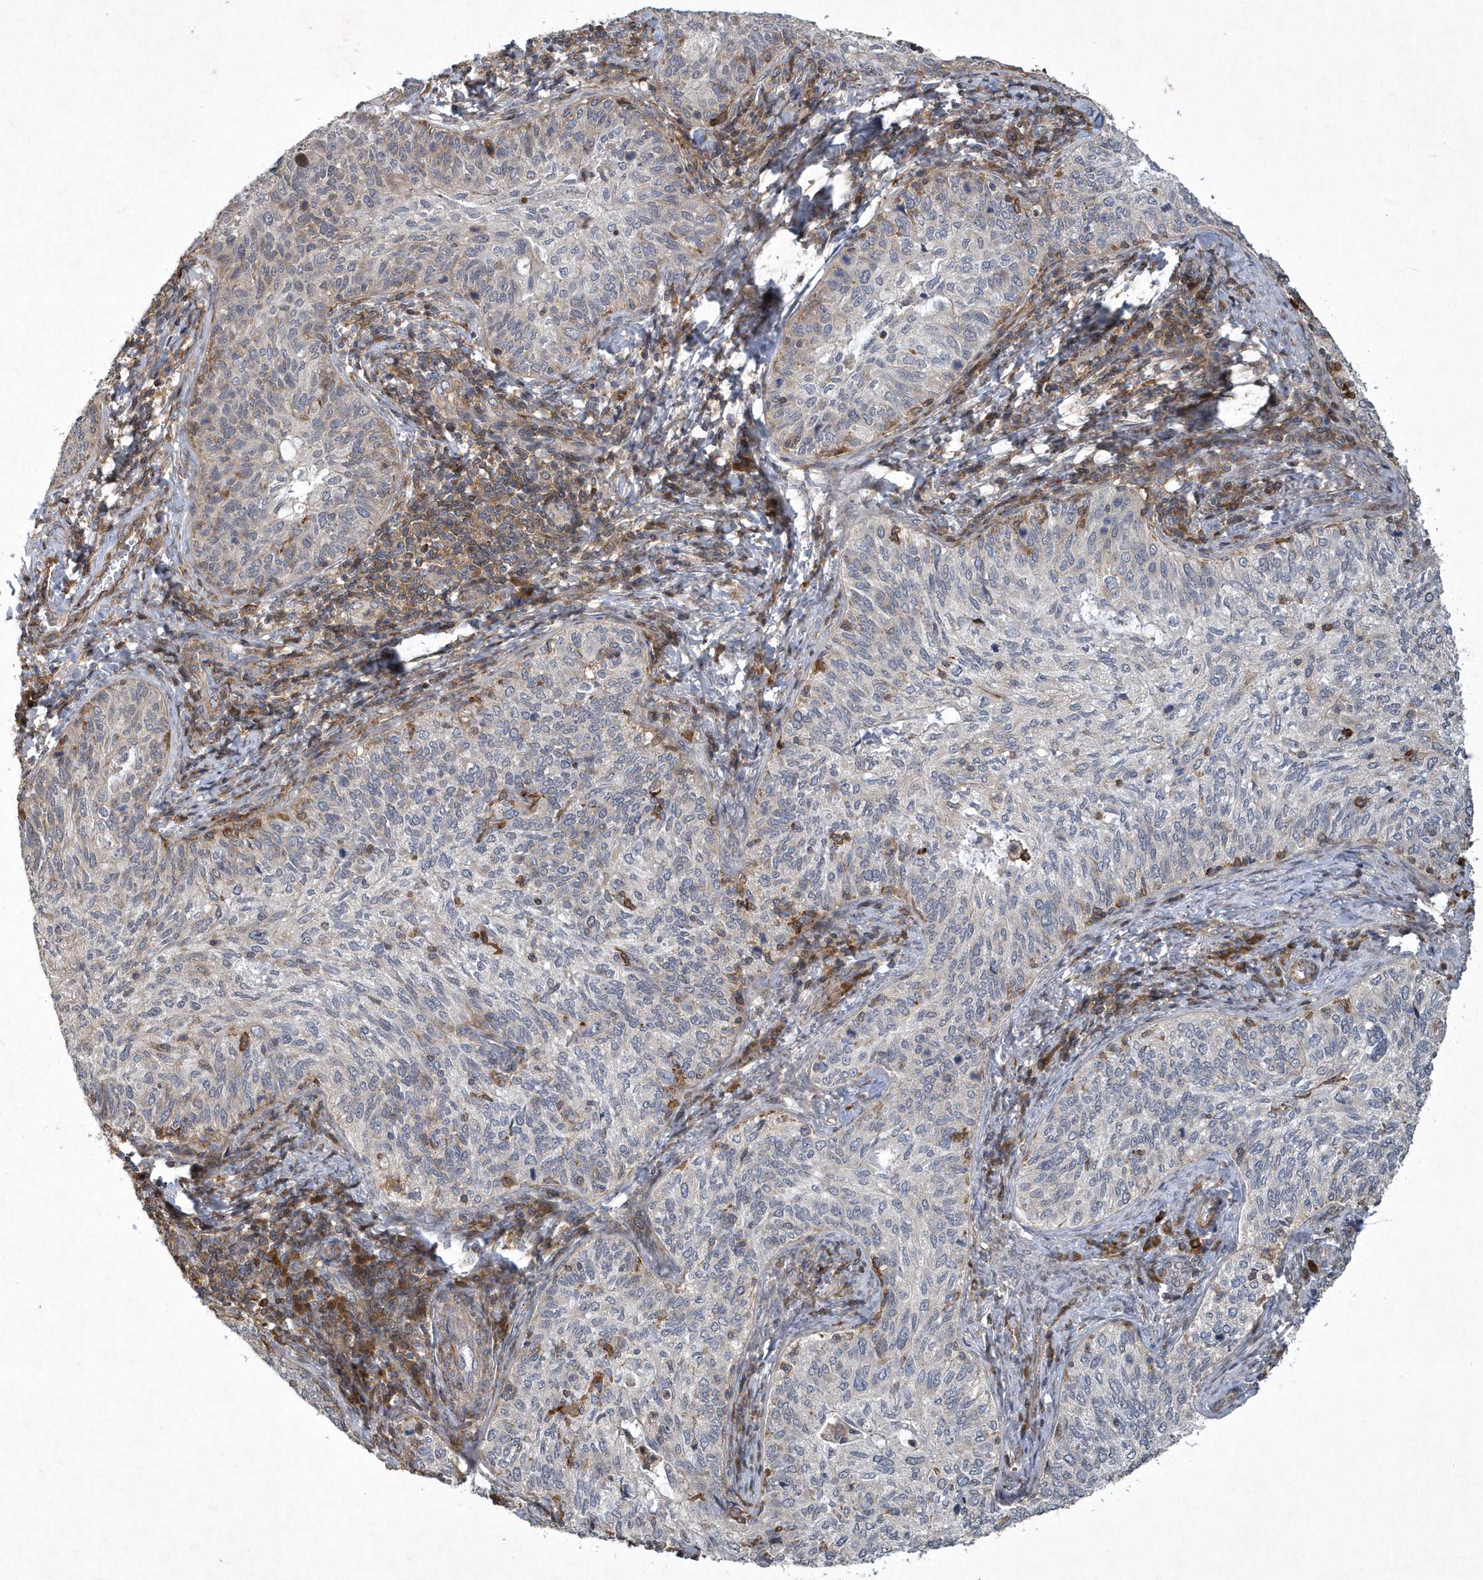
{"staining": {"intensity": "moderate", "quantity": "<25%", "location": "cytoplasmic/membranous"}, "tissue": "cervical cancer", "cell_type": "Tumor cells", "image_type": "cancer", "snomed": [{"axis": "morphology", "description": "Squamous cell carcinoma, NOS"}, {"axis": "topography", "description": "Cervix"}], "caption": "Protein expression analysis of squamous cell carcinoma (cervical) exhibits moderate cytoplasmic/membranous expression in about <25% of tumor cells.", "gene": "N4BP2", "patient": {"sex": "female", "age": 30}}